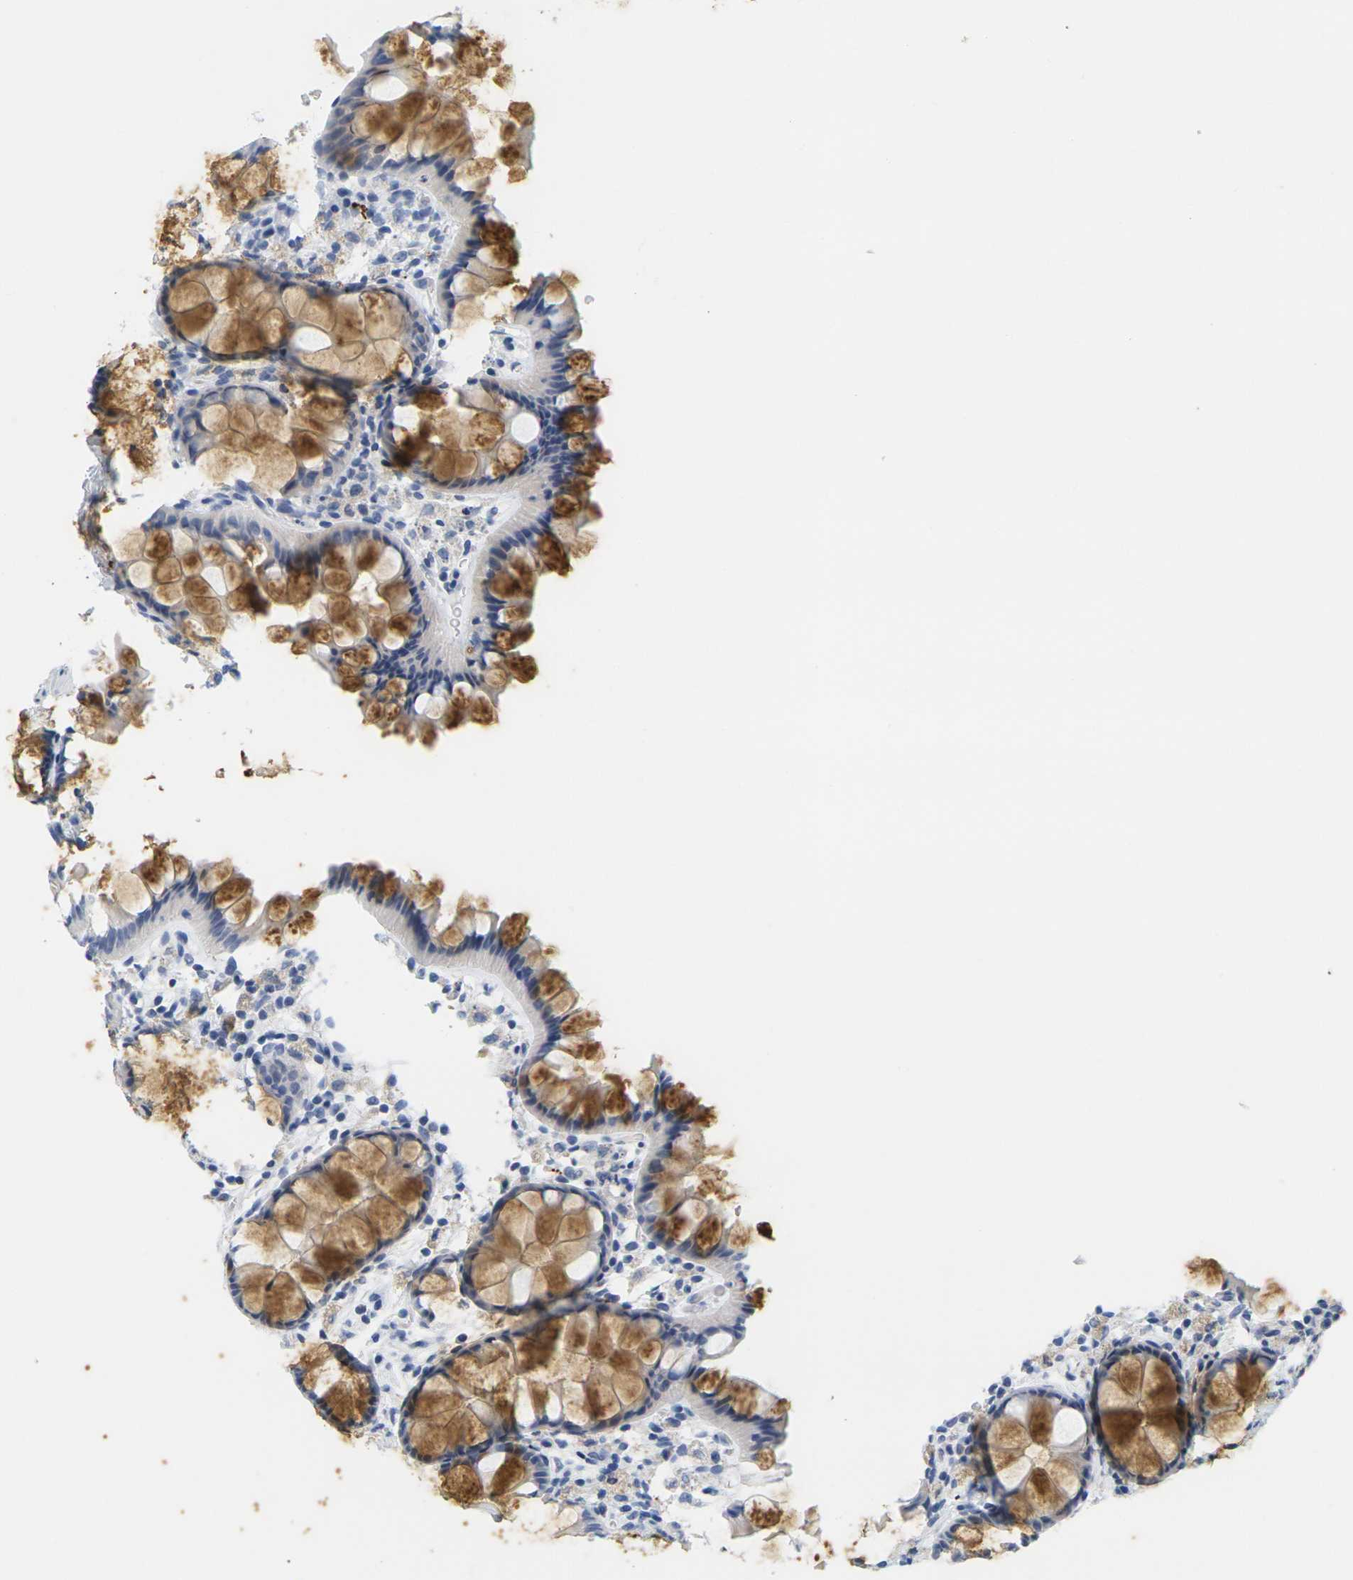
{"staining": {"intensity": "negative", "quantity": "none", "location": "none"}, "tissue": "colon", "cell_type": "Endothelial cells", "image_type": "normal", "snomed": [{"axis": "morphology", "description": "Normal tissue, NOS"}, {"axis": "topography", "description": "Colon"}], "caption": "Normal colon was stained to show a protein in brown. There is no significant staining in endothelial cells. (DAB immunohistochemistry (IHC) visualized using brightfield microscopy, high magnification).", "gene": "HLA", "patient": {"sex": "female", "age": 55}}